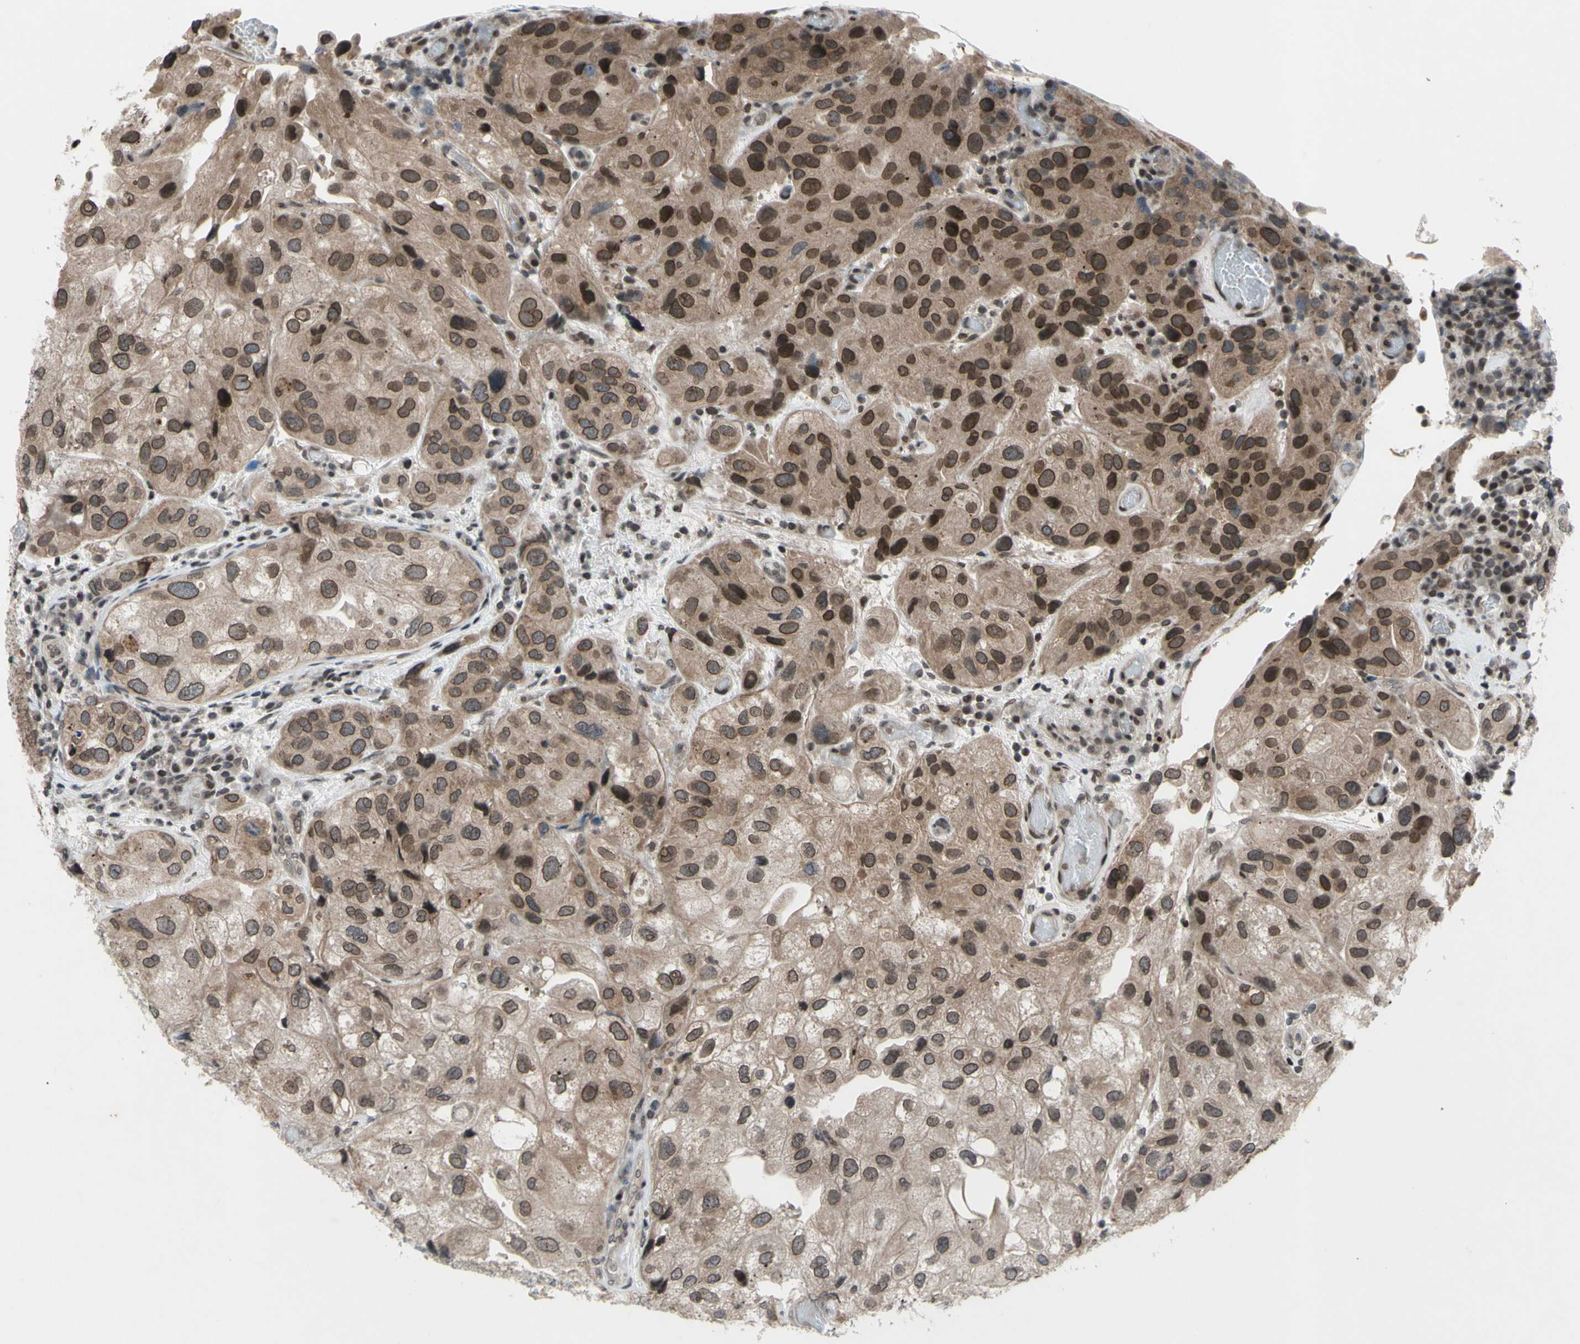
{"staining": {"intensity": "strong", "quantity": "<25%", "location": "cytoplasmic/membranous,nuclear"}, "tissue": "urothelial cancer", "cell_type": "Tumor cells", "image_type": "cancer", "snomed": [{"axis": "morphology", "description": "Urothelial carcinoma, High grade"}, {"axis": "topography", "description": "Urinary bladder"}], "caption": "High-magnification brightfield microscopy of urothelial cancer stained with DAB (3,3'-diaminobenzidine) (brown) and counterstained with hematoxylin (blue). tumor cells exhibit strong cytoplasmic/membranous and nuclear positivity is appreciated in about<25% of cells. (DAB (3,3'-diaminobenzidine) IHC, brown staining for protein, blue staining for nuclei).", "gene": "XPO1", "patient": {"sex": "female", "age": 64}}